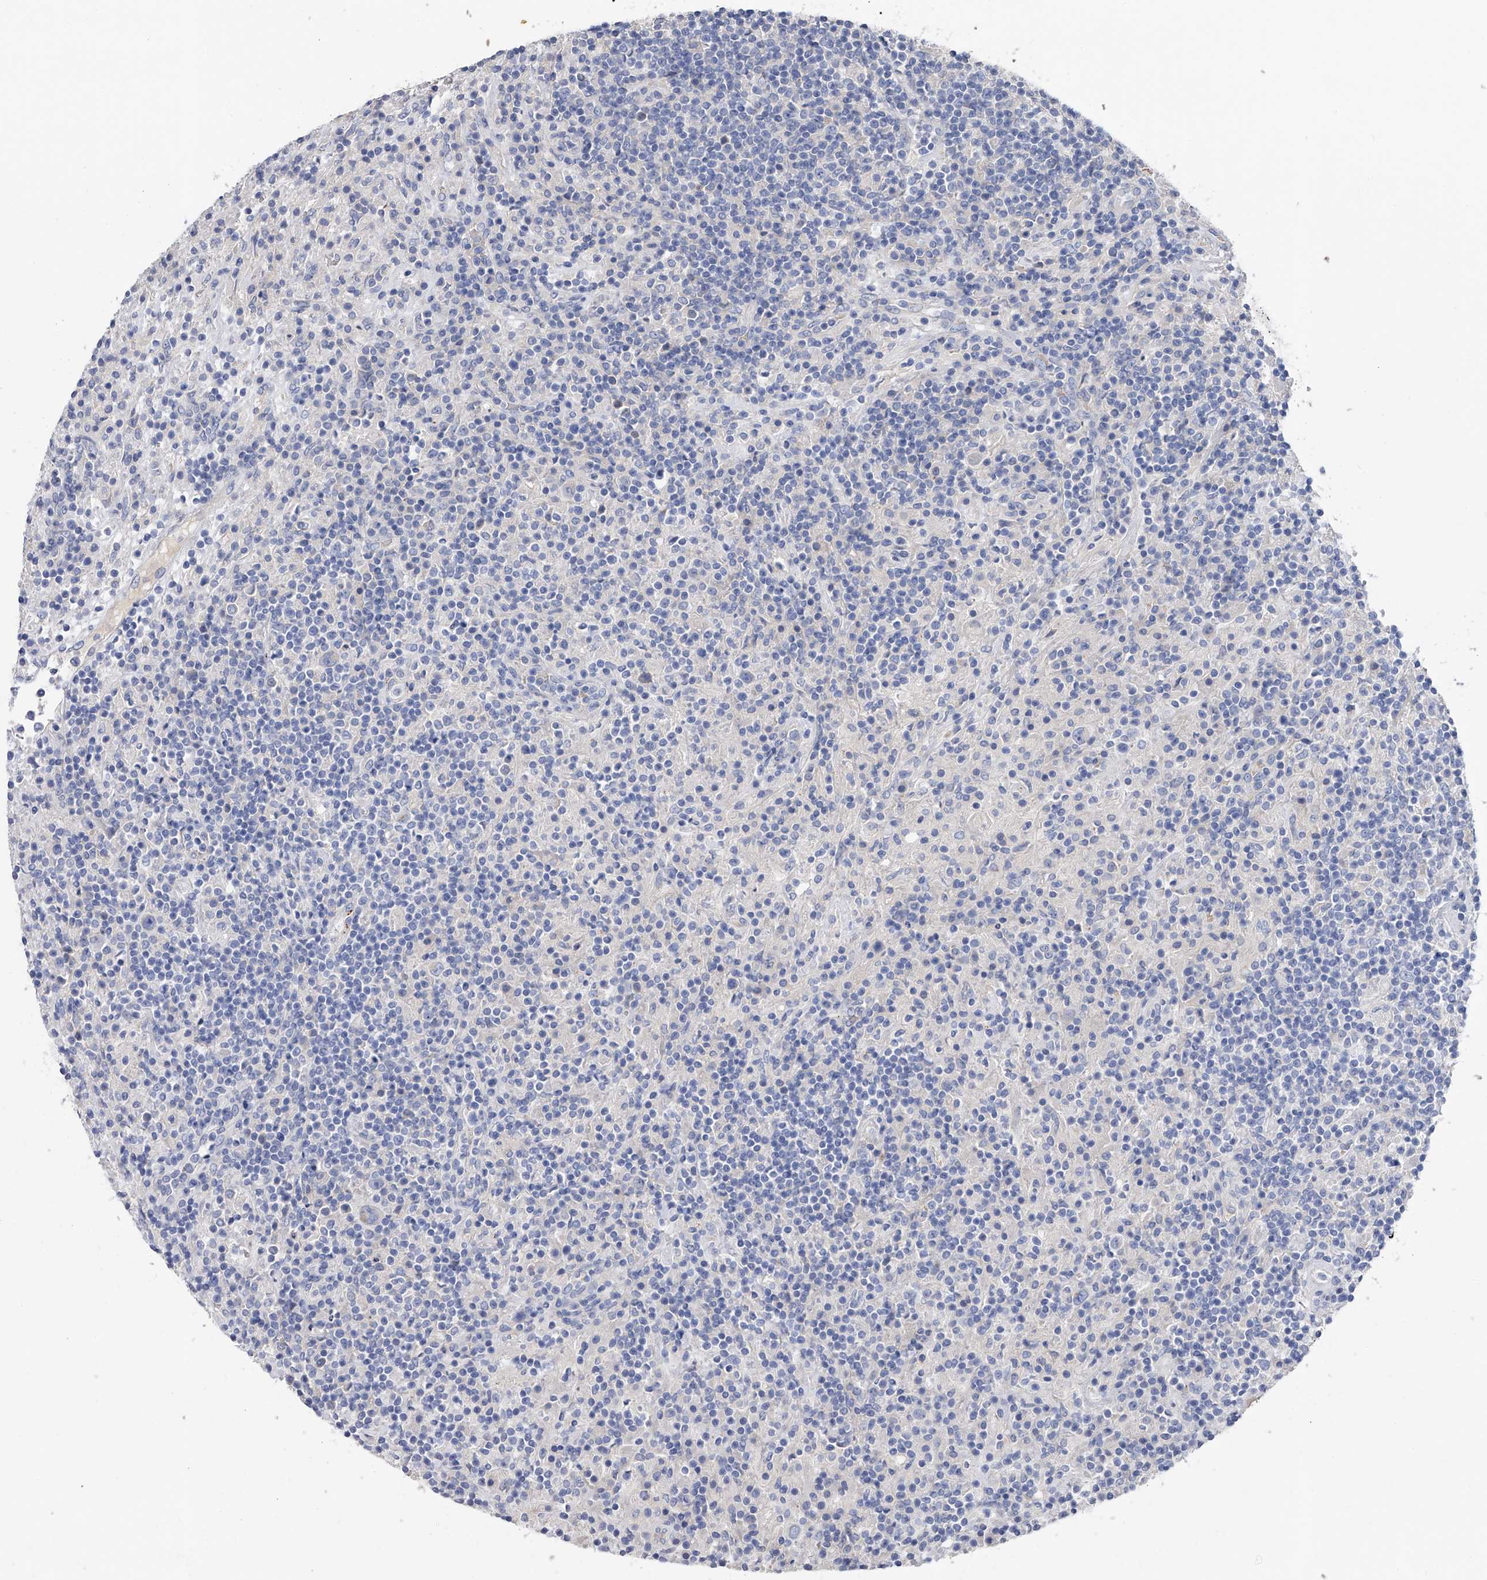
{"staining": {"intensity": "negative", "quantity": "none", "location": "none"}, "tissue": "lymphoma", "cell_type": "Tumor cells", "image_type": "cancer", "snomed": [{"axis": "morphology", "description": "Hodgkin's disease, NOS"}, {"axis": "topography", "description": "Lymph node"}], "caption": "Lymphoma was stained to show a protein in brown. There is no significant staining in tumor cells.", "gene": "RWDD2A", "patient": {"sex": "male", "age": 70}}